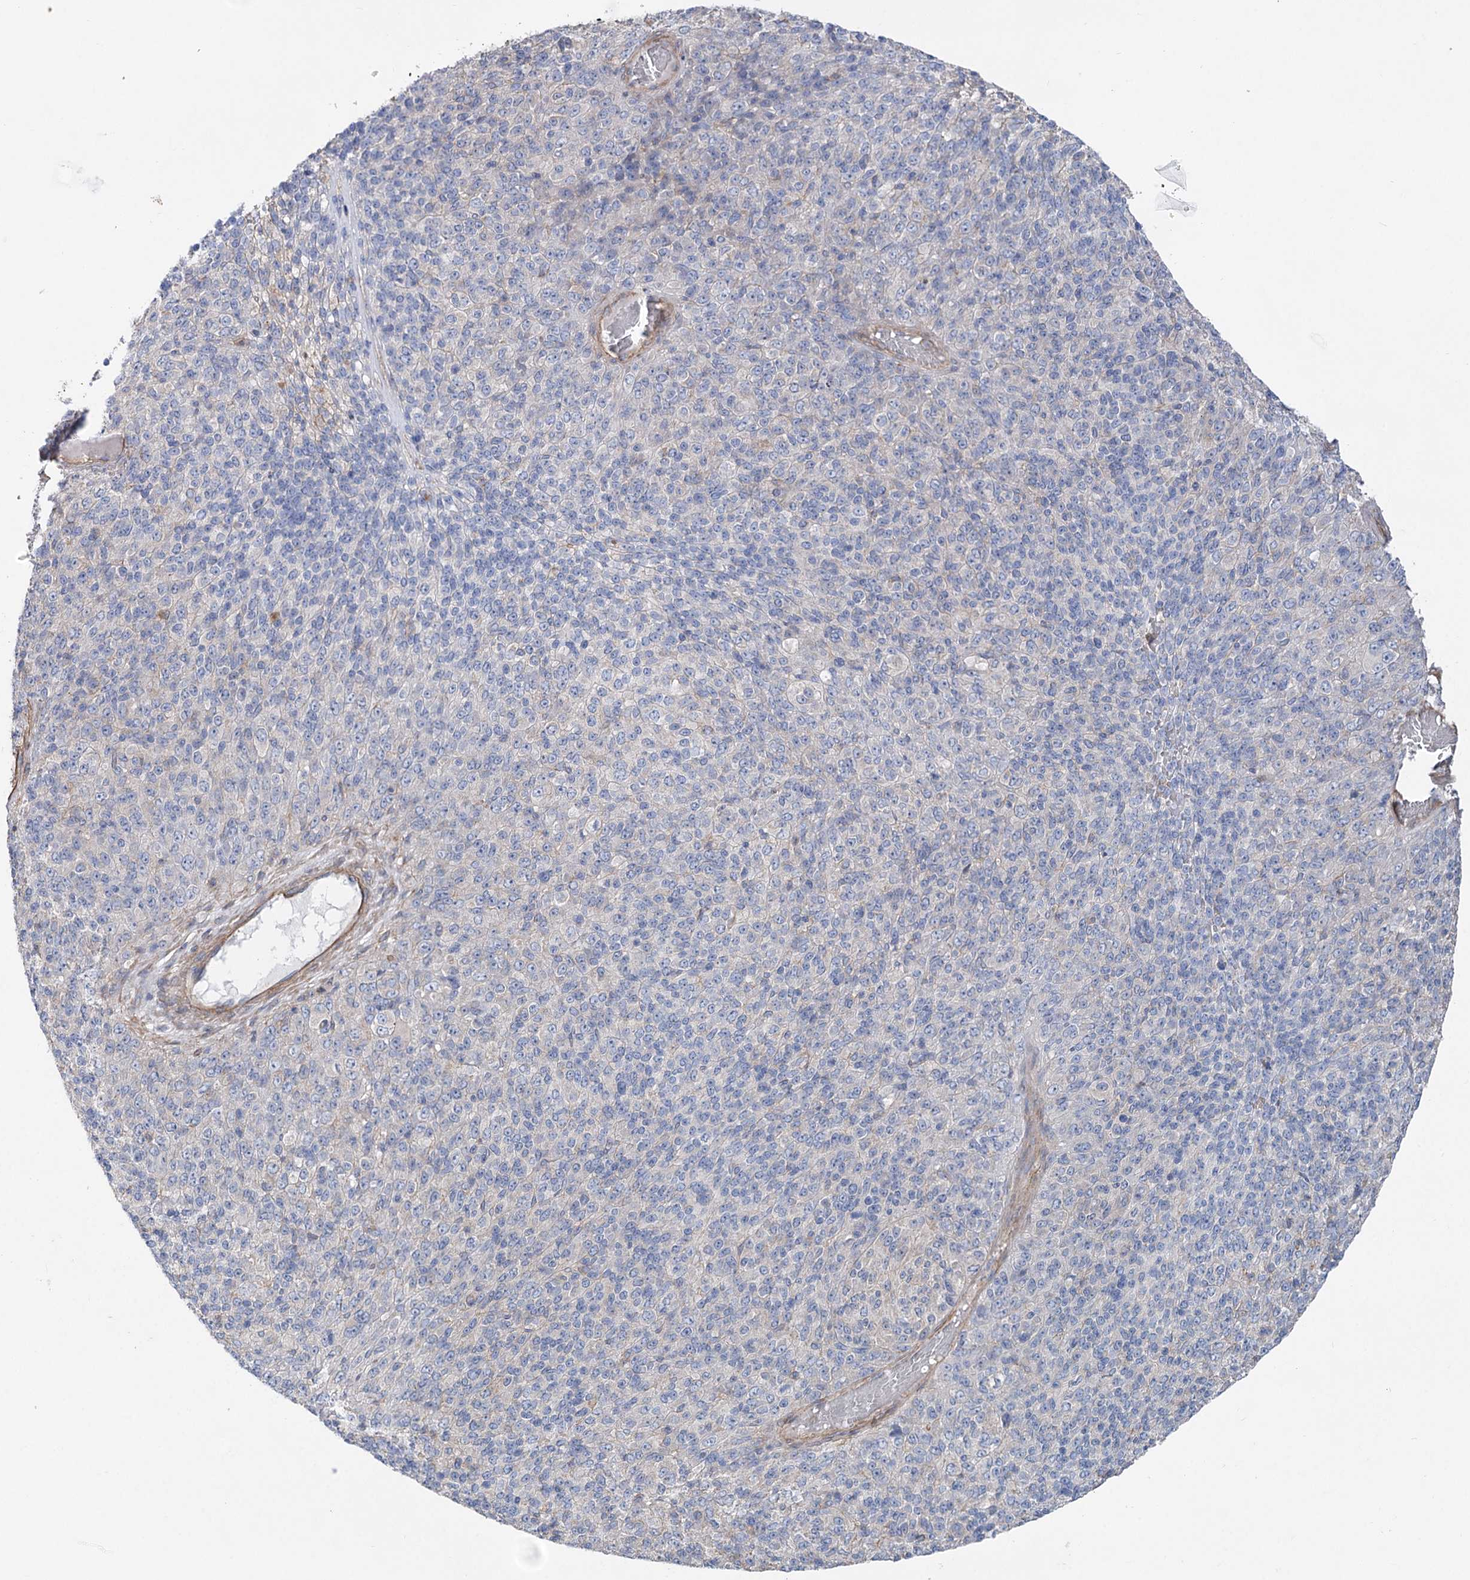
{"staining": {"intensity": "negative", "quantity": "none", "location": "none"}, "tissue": "melanoma", "cell_type": "Tumor cells", "image_type": "cancer", "snomed": [{"axis": "morphology", "description": "Malignant melanoma, Metastatic site"}, {"axis": "topography", "description": "Brain"}], "caption": "Immunohistochemistry micrograph of human melanoma stained for a protein (brown), which demonstrates no positivity in tumor cells.", "gene": "LARP1B", "patient": {"sex": "female", "age": 56}}